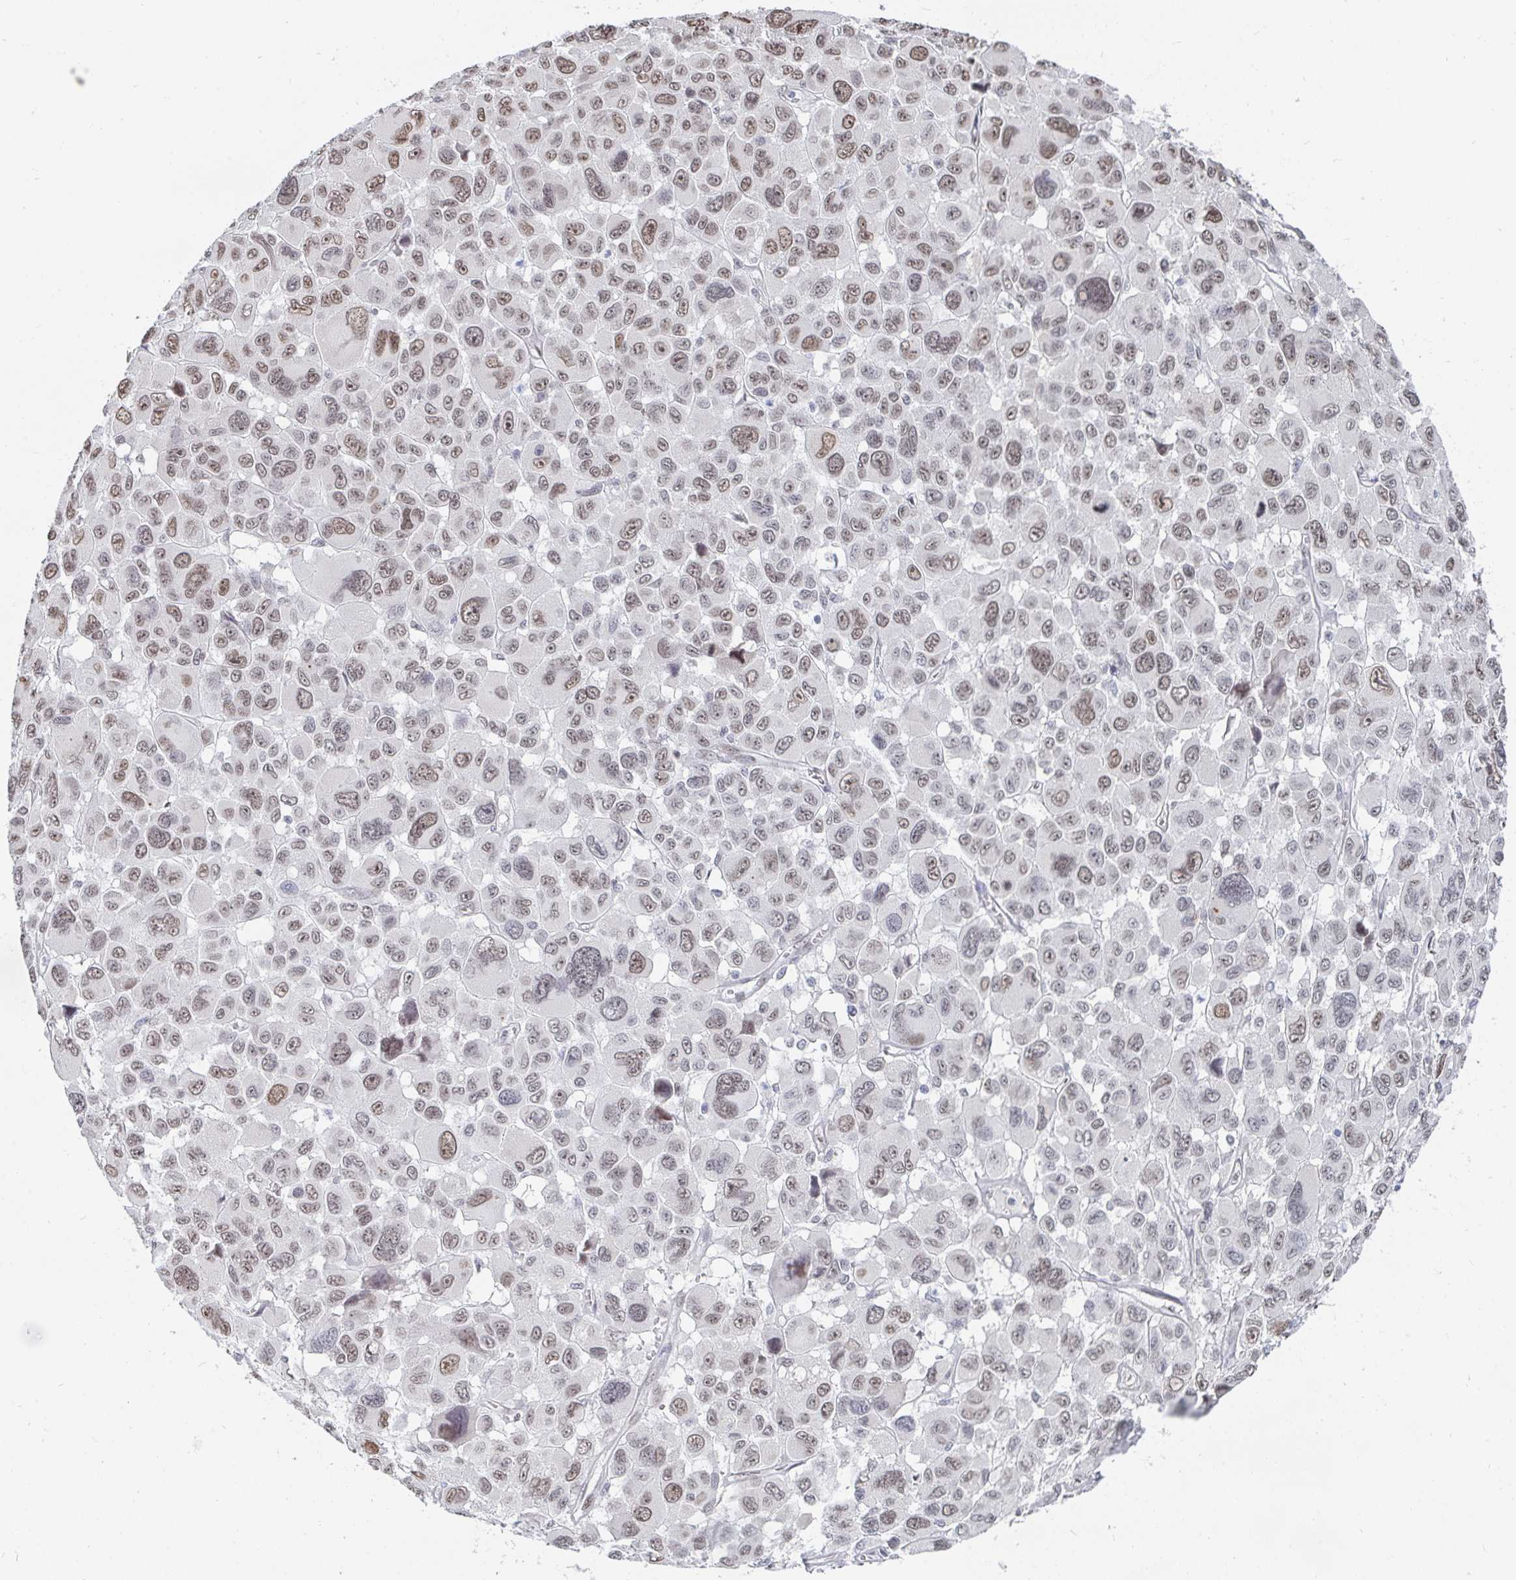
{"staining": {"intensity": "weak", "quantity": "25%-75%", "location": "nuclear"}, "tissue": "melanoma", "cell_type": "Tumor cells", "image_type": "cancer", "snomed": [{"axis": "morphology", "description": "Malignant melanoma, NOS"}, {"axis": "topography", "description": "Skin"}], "caption": "About 25%-75% of tumor cells in melanoma reveal weak nuclear protein expression as visualized by brown immunohistochemical staining.", "gene": "TRIP12", "patient": {"sex": "female", "age": 66}}